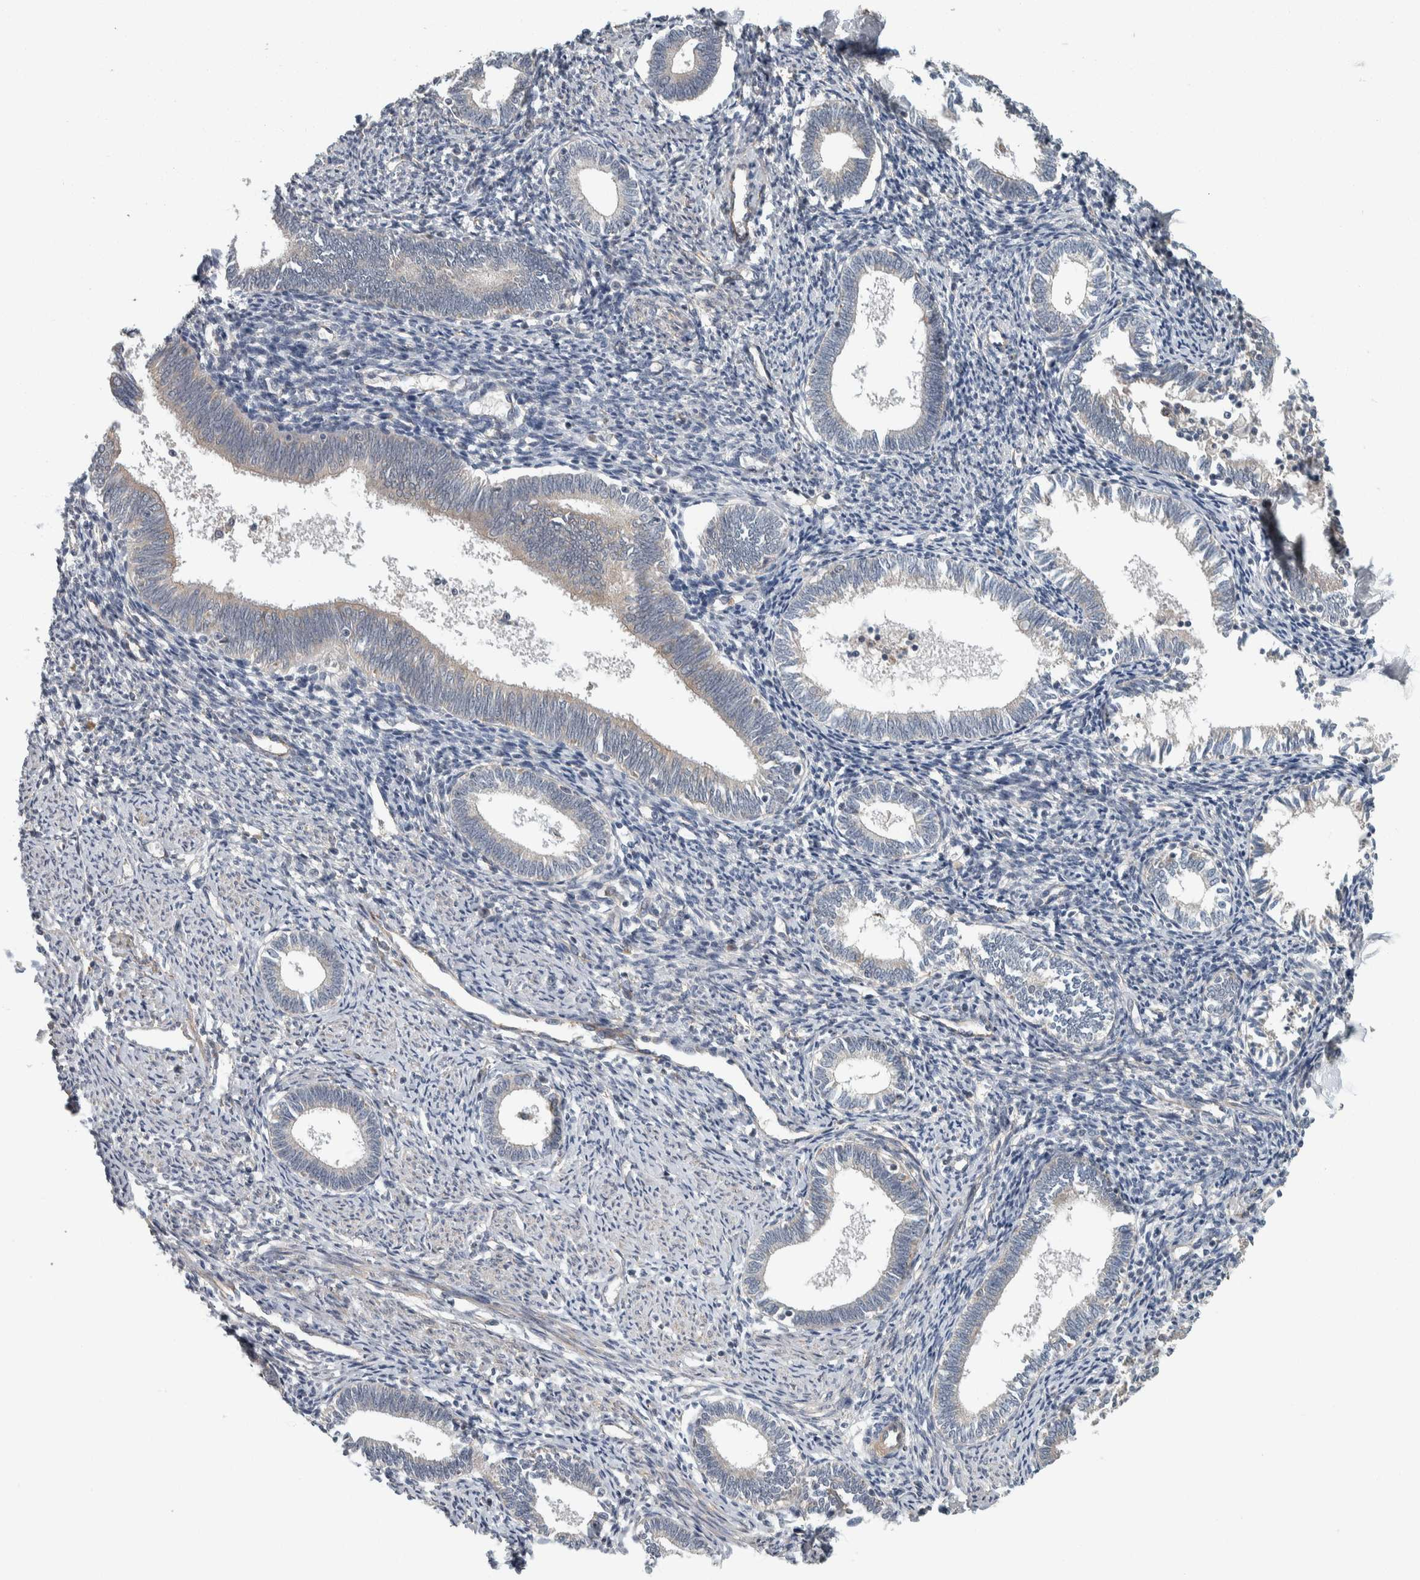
{"staining": {"intensity": "weak", "quantity": "<25%", "location": "cytoplasmic/membranous"}, "tissue": "endometrium", "cell_type": "Cells in endometrial stroma", "image_type": "normal", "snomed": [{"axis": "morphology", "description": "Normal tissue, NOS"}, {"axis": "topography", "description": "Endometrium"}], "caption": "IHC photomicrograph of benign endometrium: endometrium stained with DAB reveals no significant protein positivity in cells in endometrial stroma.", "gene": "KCNJ3", "patient": {"sex": "female", "age": 41}}